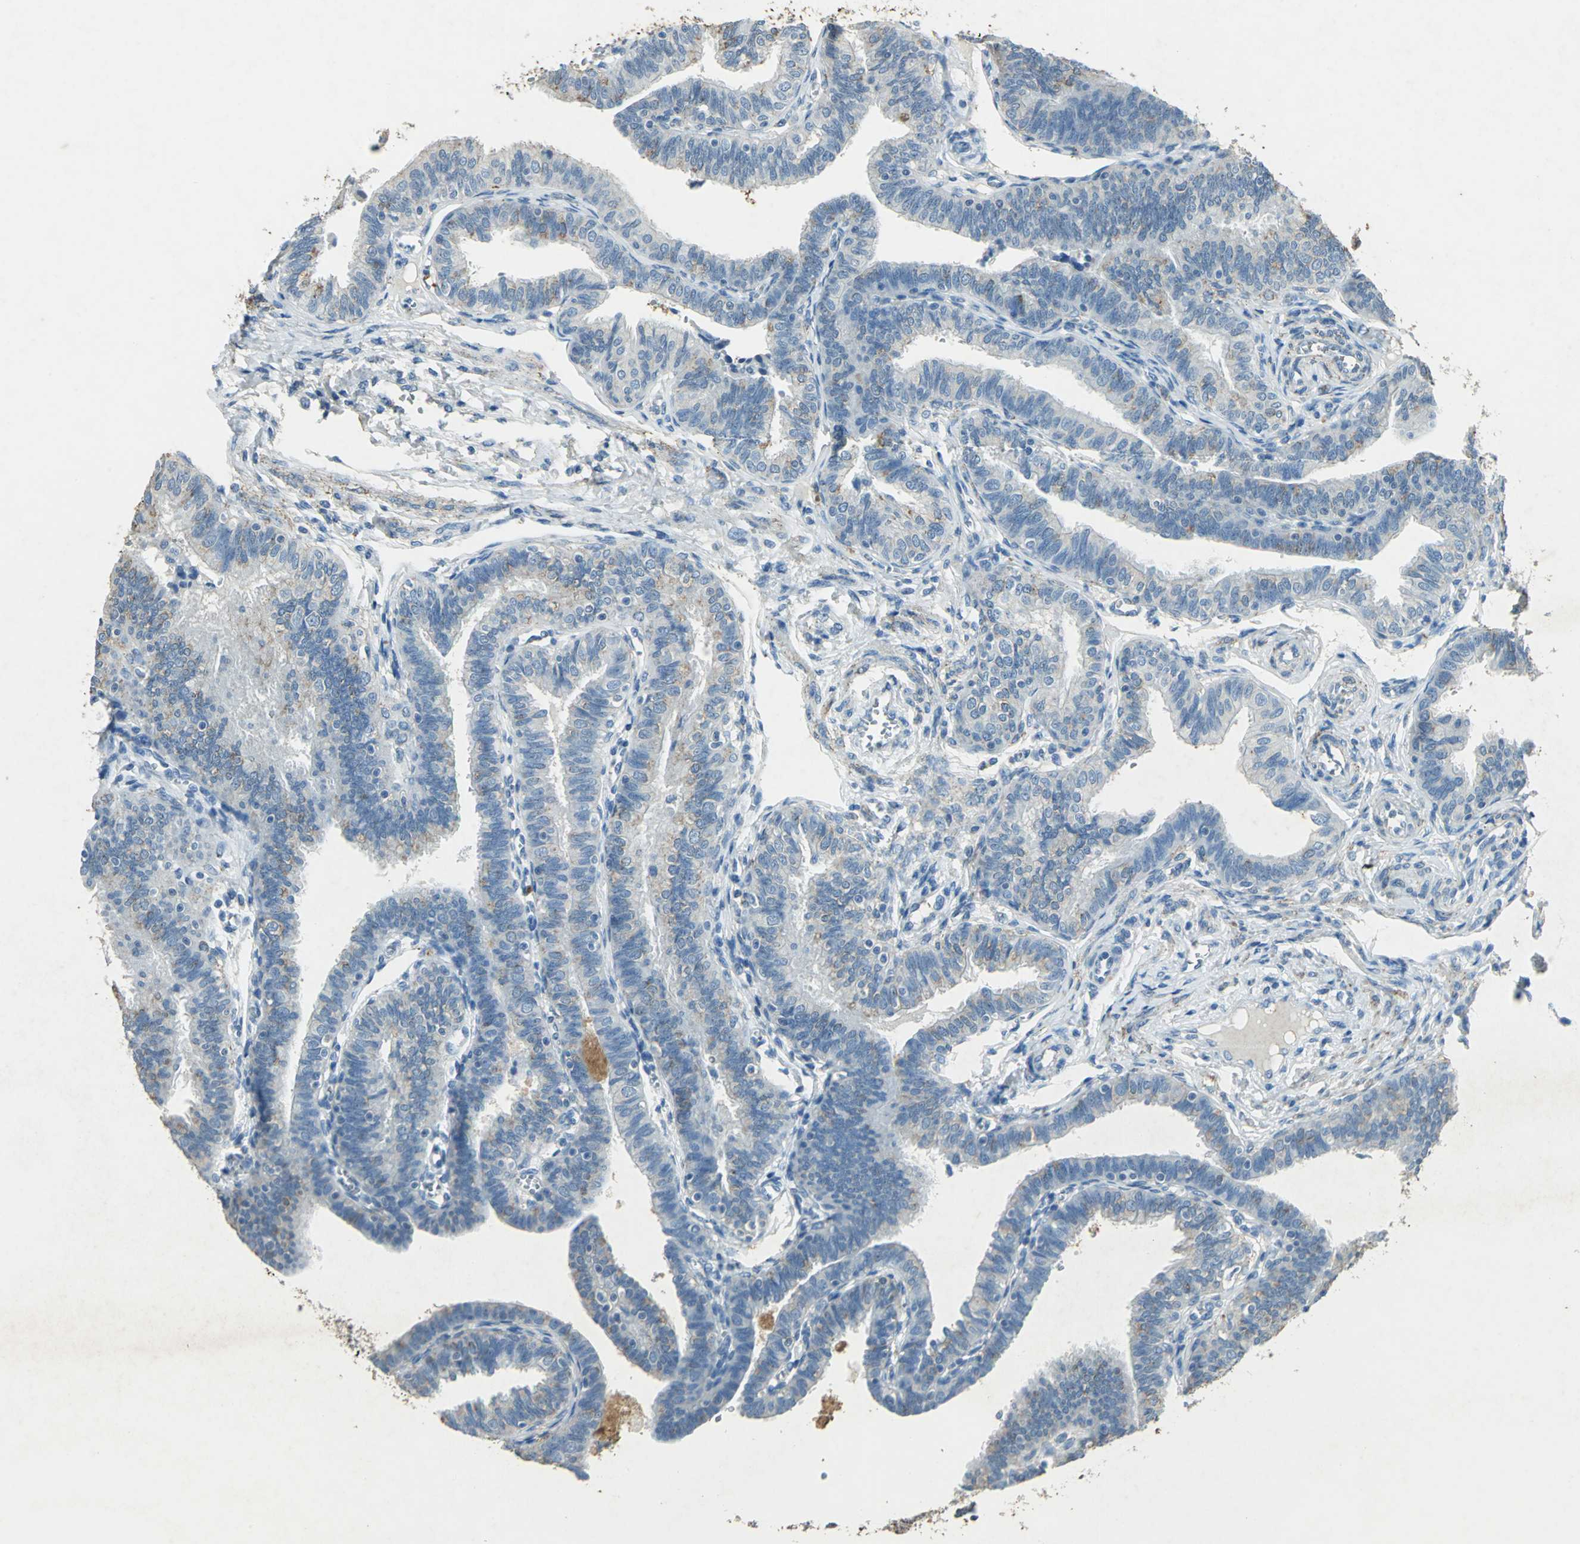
{"staining": {"intensity": "strong", "quantity": ">75%", "location": "cytoplasmic/membranous"}, "tissue": "fallopian tube", "cell_type": "Glandular cells", "image_type": "normal", "snomed": [{"axis": "morphology", "description": "Normal tissue, NOS"}, {"axis": "topography", "description": "Fallopian tube"}], "caption": "Strong cytoplasmic/membranous staining for a protein is appreciated in approximately >75% of glandular cells of normal fallopian tube using IHC.", "gene": "CAMK2B", "patient": {"sex": "female", "age": 46}}